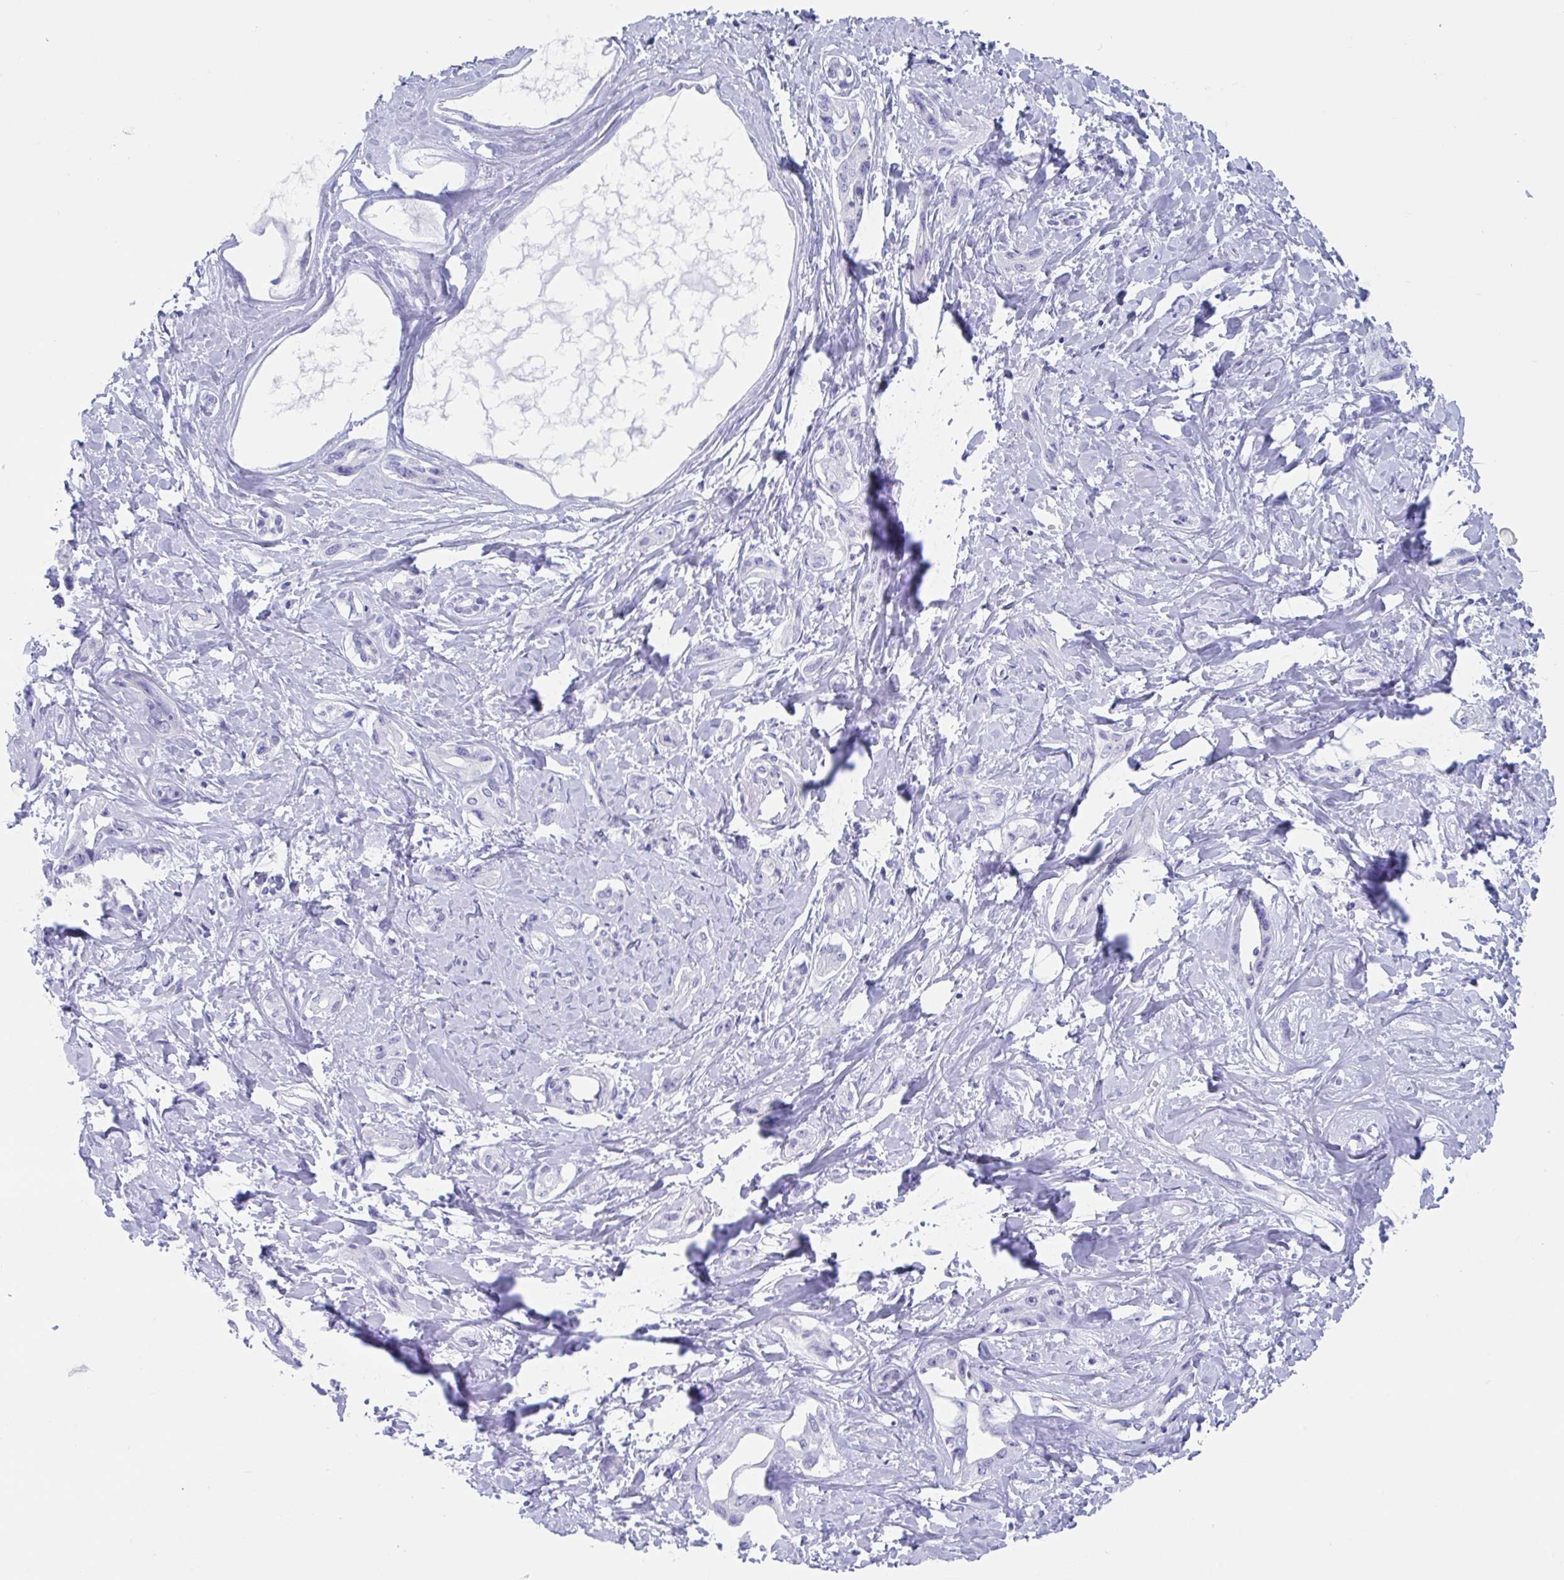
{"staining": {"intensity": "negative", "quantity": "none", "location": "none"}, "tissue": "liver cancer", "cell_type": "Tumor cells", "image_type": "cancer", "snomed": [{"axis": "morphology", "description": "Cholangiocarcinoma"}, {"axis": "topography", "description": "Liver"}], "caption": "This is an immunohistochemistry histopathology image of human liver cancer (cholangiocarcinoma). There is no positivity in tumor cells.", "gene": "TTC30B", "patient": {"sex": "male", "age": 59}}